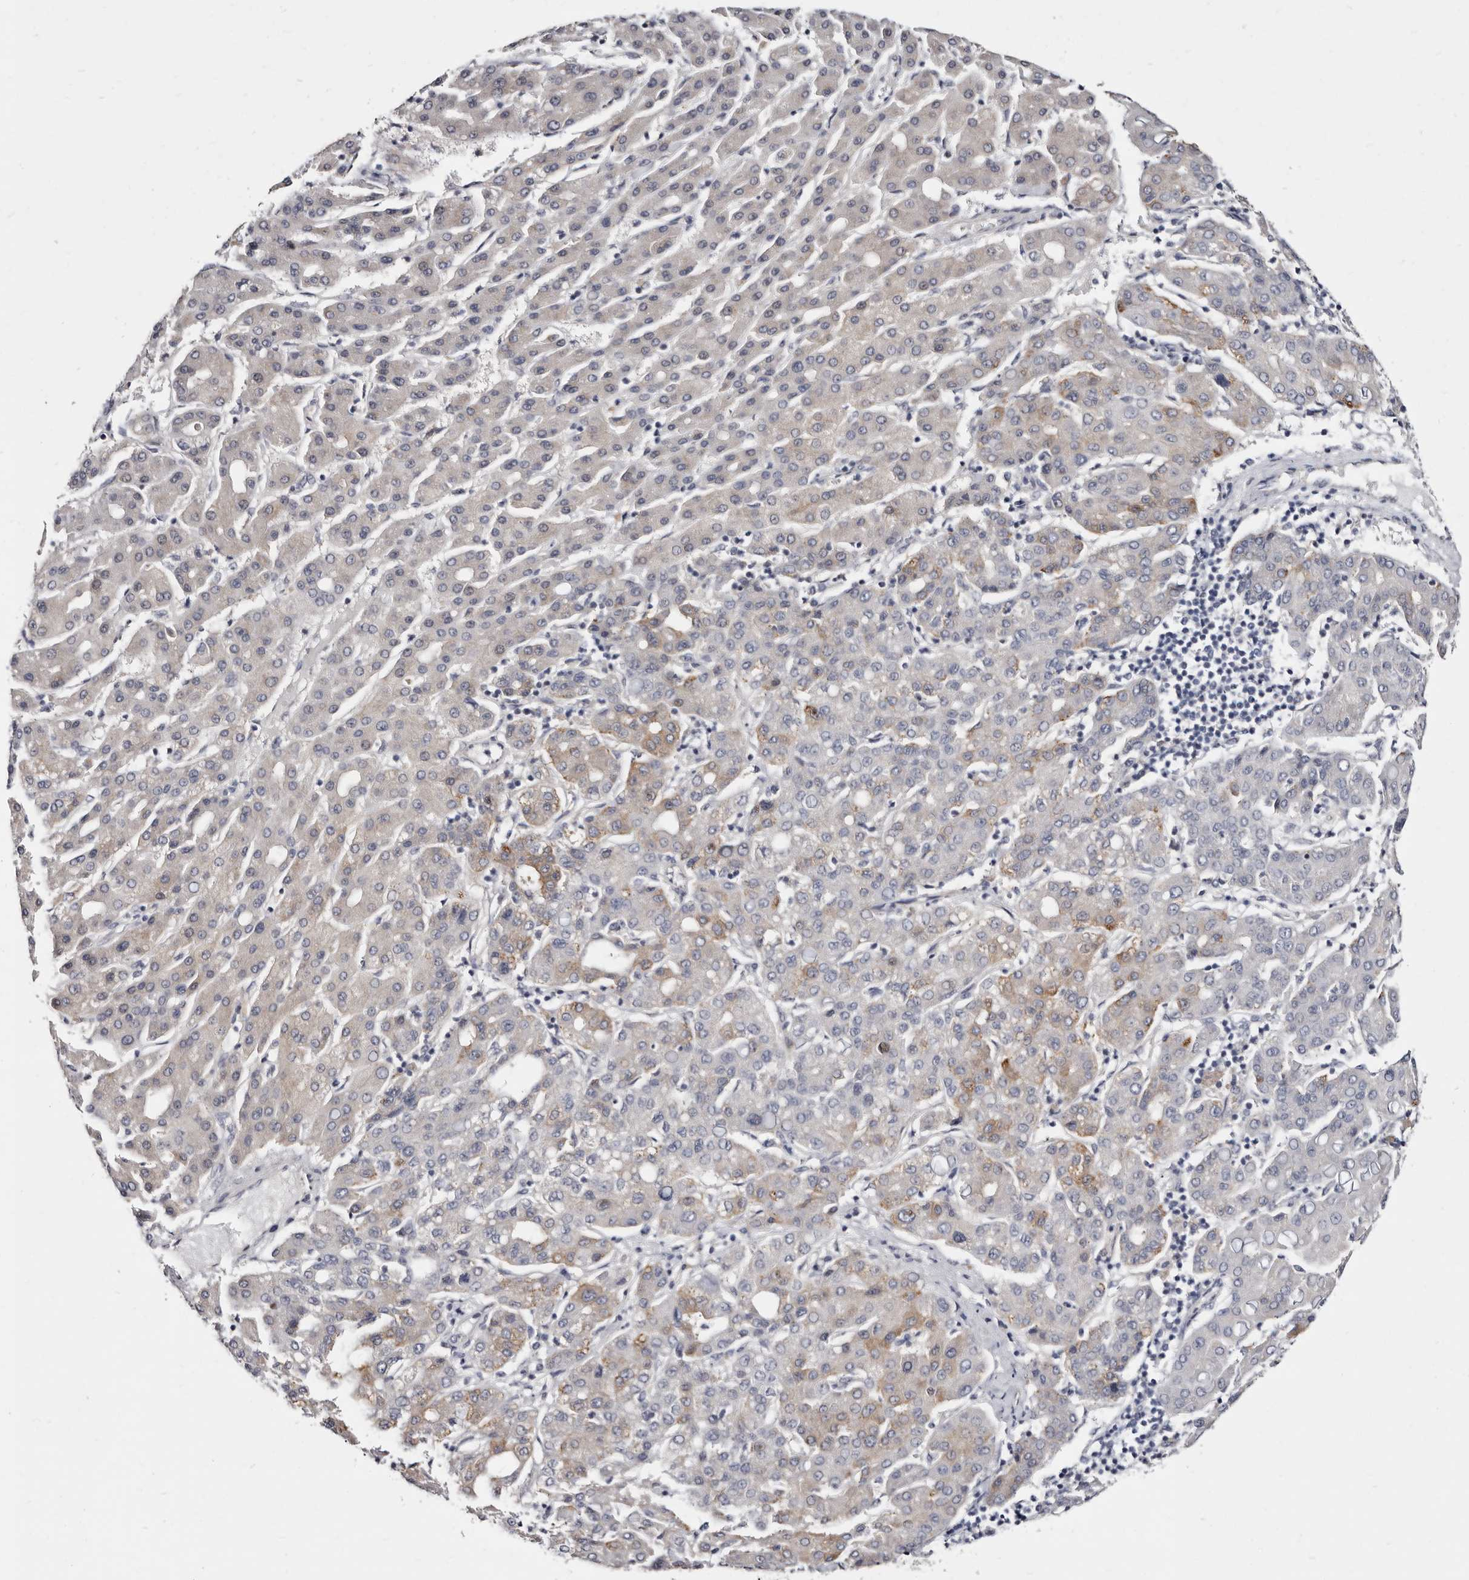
{"staining": {"intensity": "weak", "quantity": "<25%", "location": "cytoplasmic/membranous"}, "tissue": "liver cancer", "cell_type": "Tumor cells", "image_type": "cancer", "snomed": [{"axis": "morphology", "description": "Carcinoma, Hepatocellular, NOS"}, {"axis": "topography", "description": "Liver"}], "caption": "Tumor cells show no significant protein expression in liver hepatocellular carcinoma.", "gene": "KLHL4", "patient": {"sex": "male", "age": 65}}